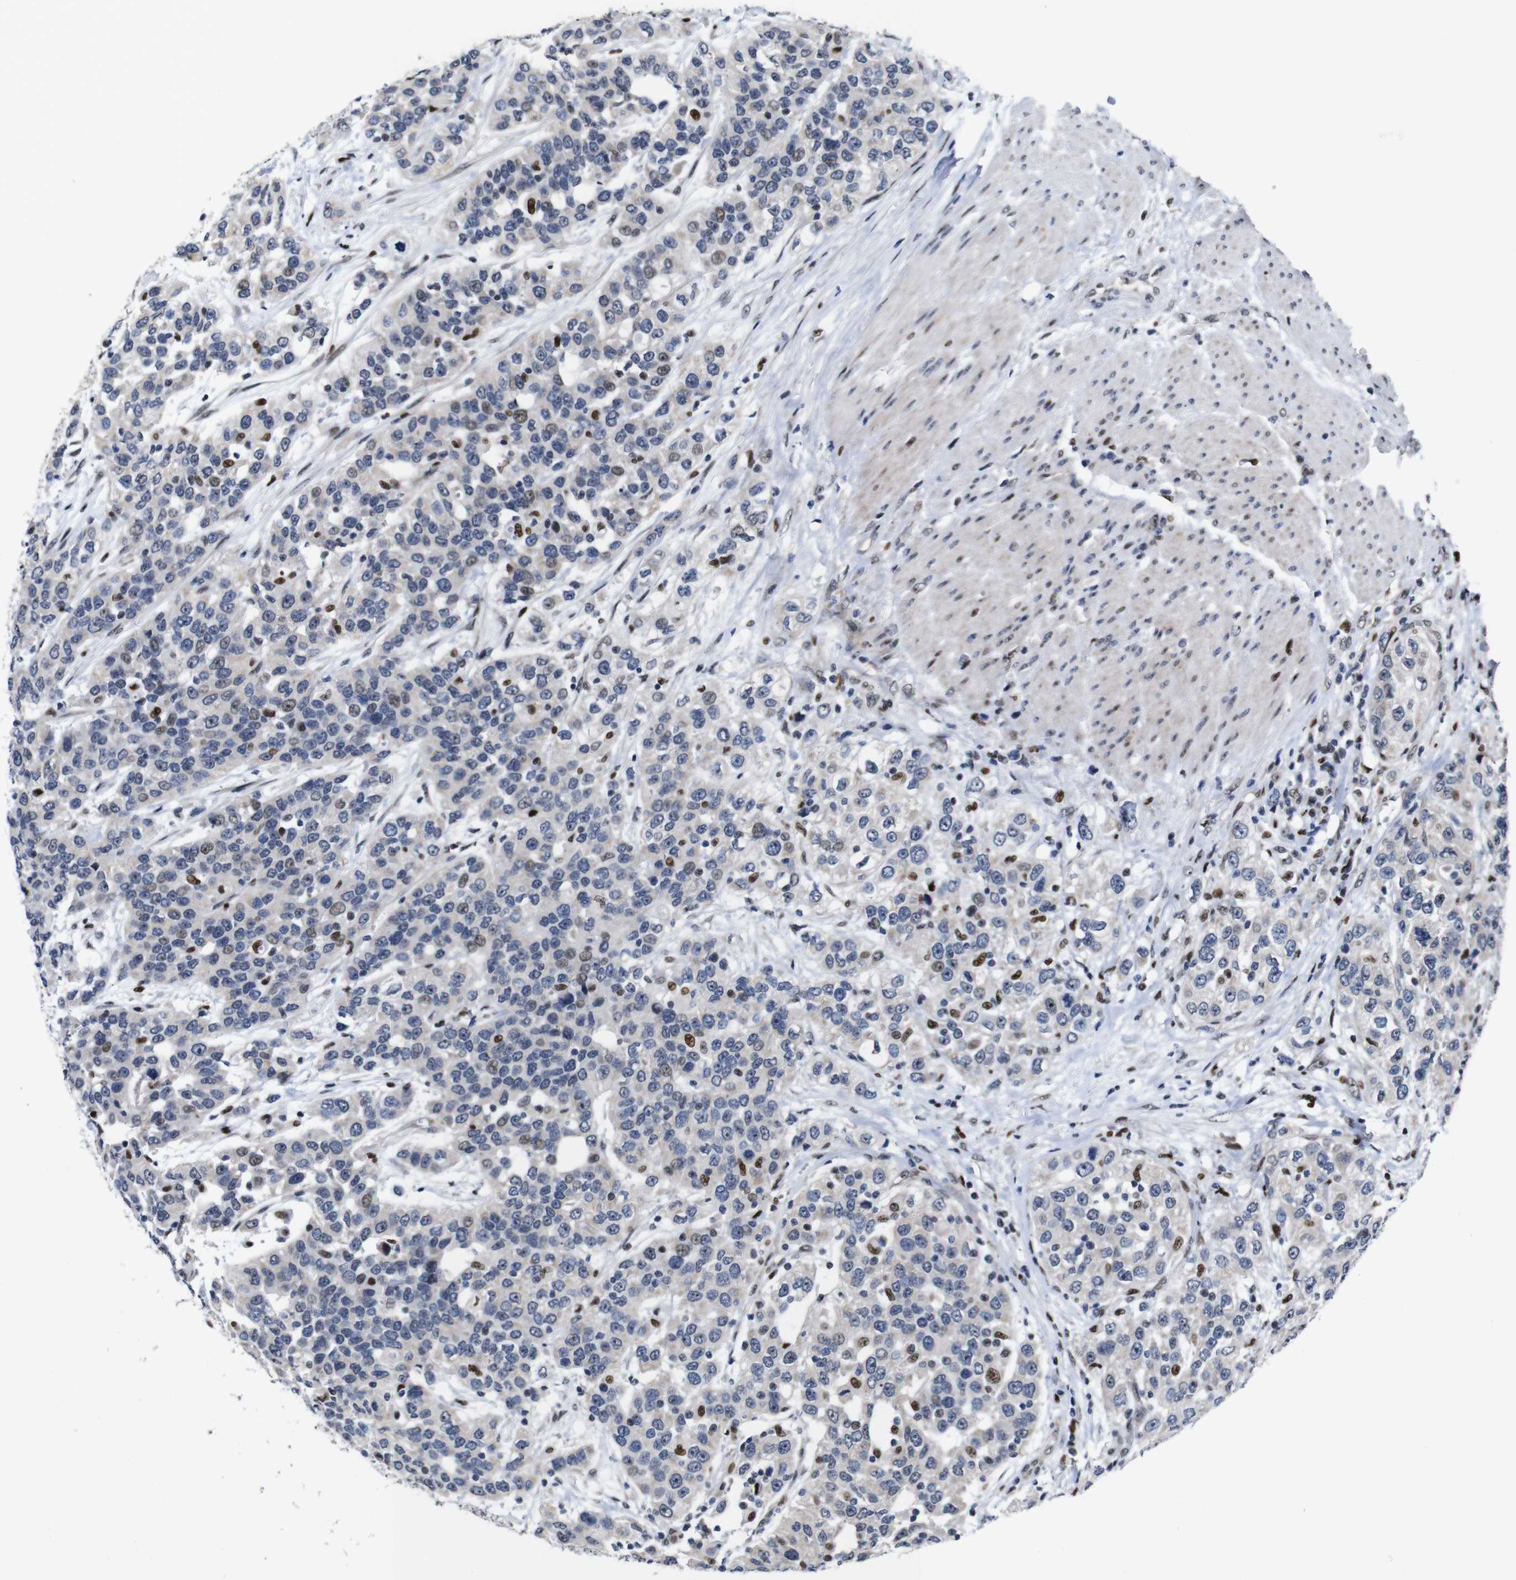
{"staining": {"intensity": "weak", "quantity": "<25%", "location": "nuclear"}, "tissue": "urothelial cancer", "cell_type": "Tumor cells", "image_type": "cancer", "snomed": [{"axis": "morphology", "description": "Urothelial carcinoma, High grade"}, {"axis": "topography", "description": "Urinary bladder"}], "caption": "This is an IHC histopathology image of urothelial cancer. There is no expression in tumor cells.", "gene": "GATA6", "patient": {"sex": "female", "age": 80}}